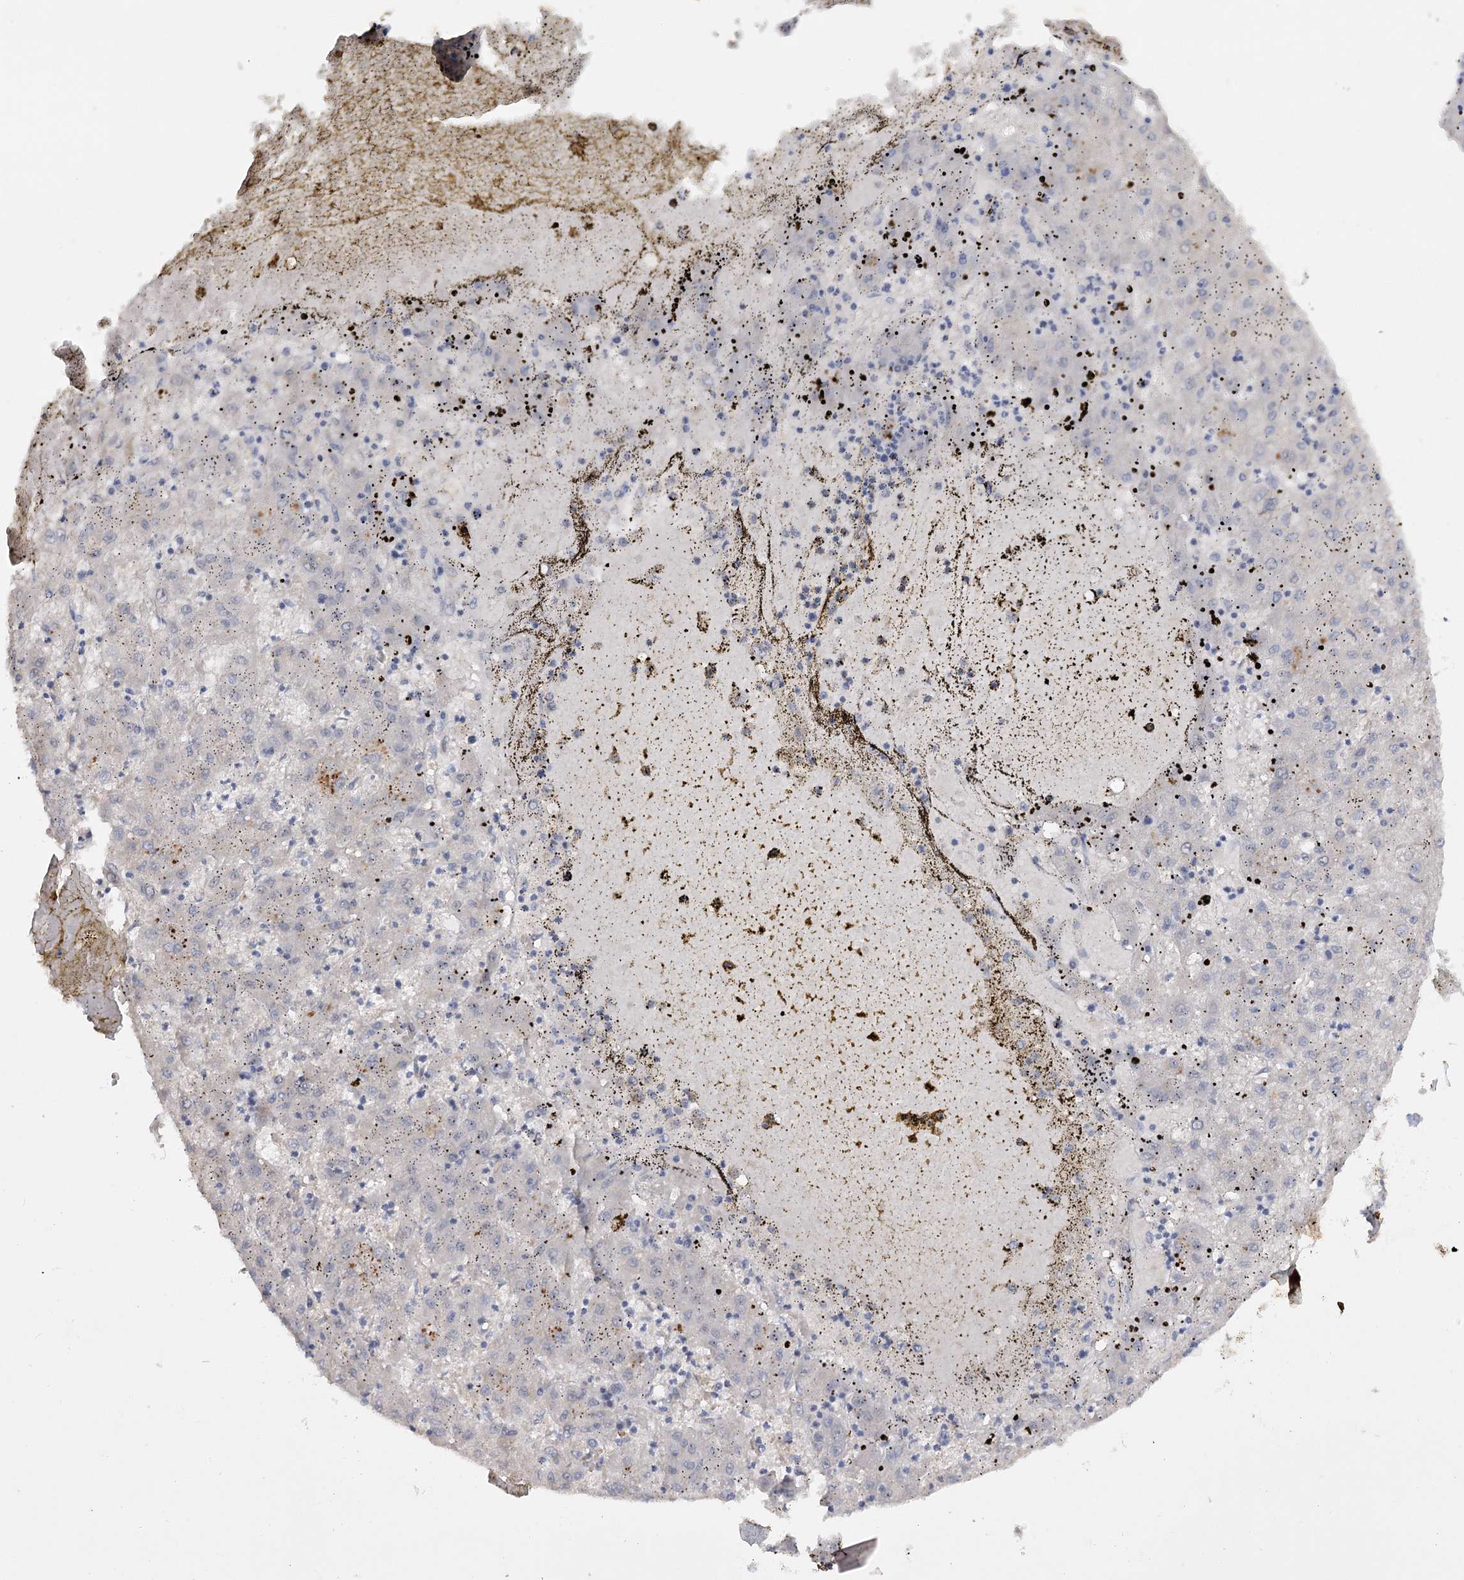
{"staining": {"intensity": "negative", "quantity": "none", "location": "none"}, "tissue": "liver cancer", "cell_type": "Tumor cells", "image_type": "cancer", "snomed": [{"axis": "morphology", "description": "Carcinoma, Hepatocellular, NOS"}, {"axis": "topography", "description": "Liver"}], "caption": "DAB (3,3'-diaminobenzidine) immunohistochemical staining of human hepatocellular carcinoma (liver) displays no significant expression in tumor cells.", "gene": "ANGPTL5", "patient": {"sex": "male", "age": 72}}